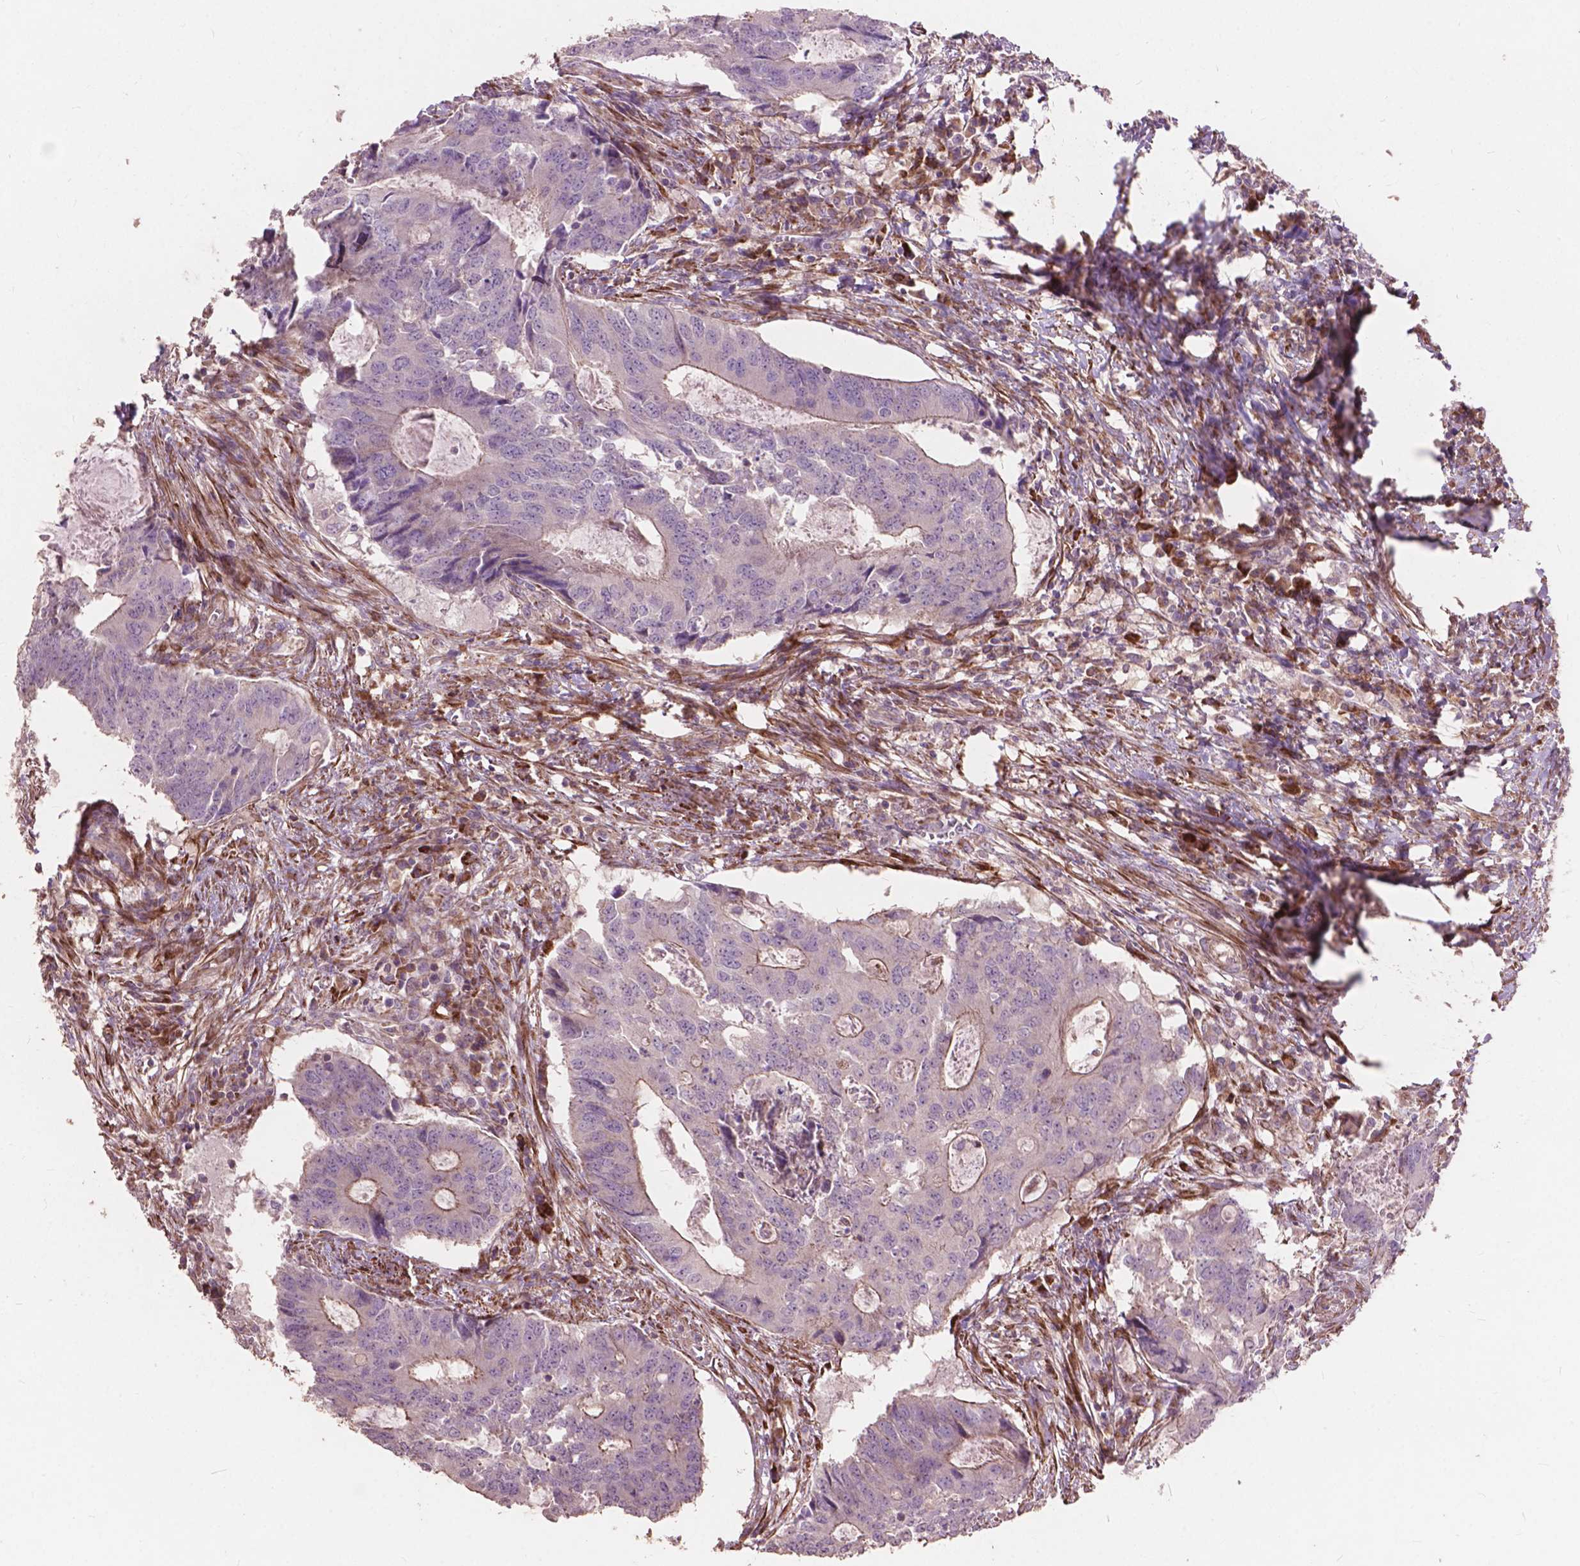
{"staining": {"intensity": "moderate", "quantity": "<25%", "location": "cytoplasmic/membranous"}, "tissue": "colorectal cancer", "cell_type": "Tumor cells", "image_type": "cancer", "snomed": [{"axis": "morphology", "description": "Adenocarcinoma, NOS"}, {"axis": "topography", "description": "Colon"}], "caption": "Adenocarcinoma (colorectal) stained for a protein exhibits moderate cytoplasmic/membranous positivity in tumor cells. (DAB = brown stain, brightfield microscopy at high magnification).", "gene": "FNIP1", "patient": {"sex": "male", "age": 67}}